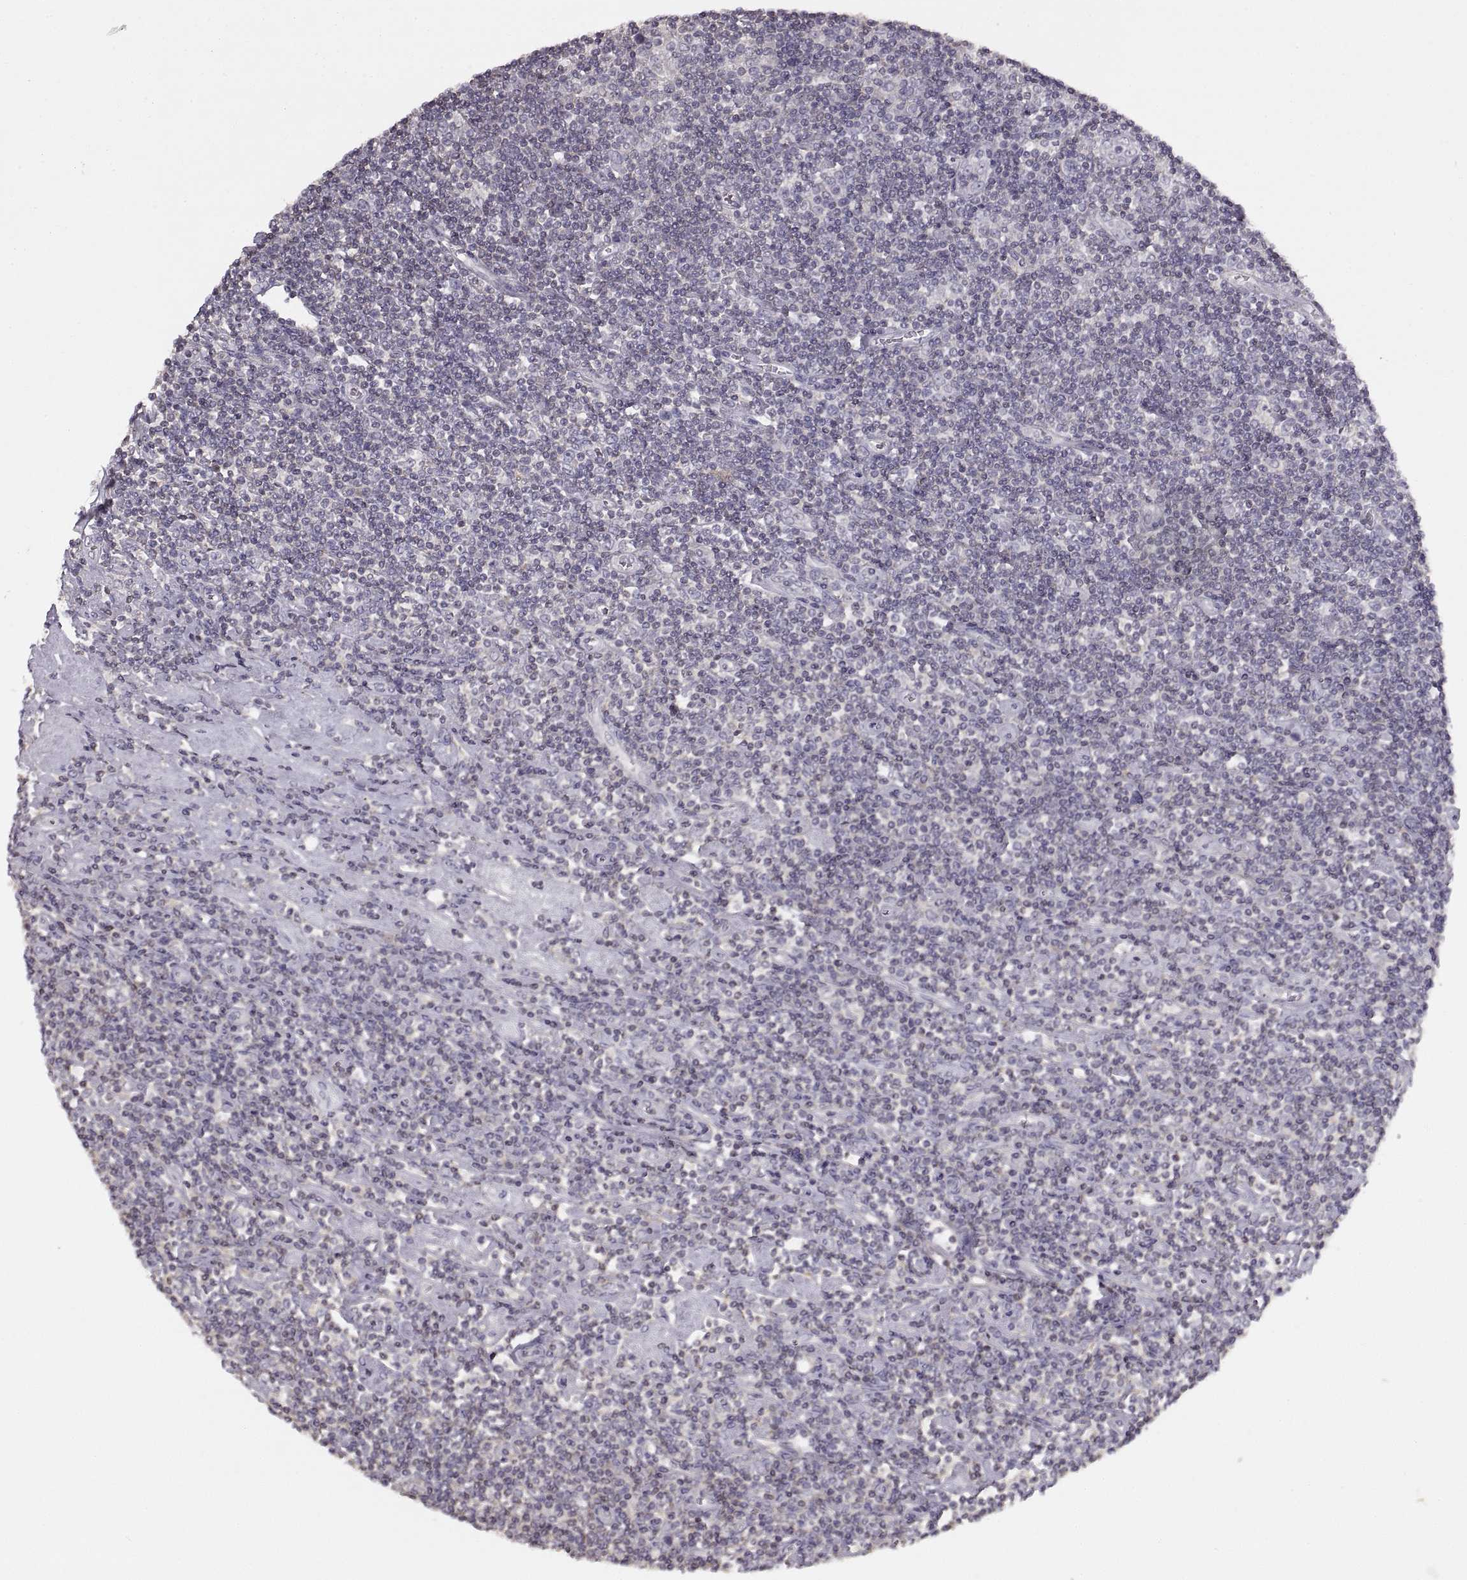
{"staining": {"intensity": "negative", "quantity": "none", "location": "none"}, "tissue": "lymphoma", "cell_type": "Tumor cells", "image_type": "cancer", "snomed": [{"axis": "morphology", "description": "Hodgkin's disease, NOS"}, {"axis": "topography", "description": "Lymph node"}], "caption": "The photomicrograph demonstrates no staining of tumor cells in Hodgkin's disease.", "gene": "ADAM11", "patient": {"sex": "male", "age": 40}}